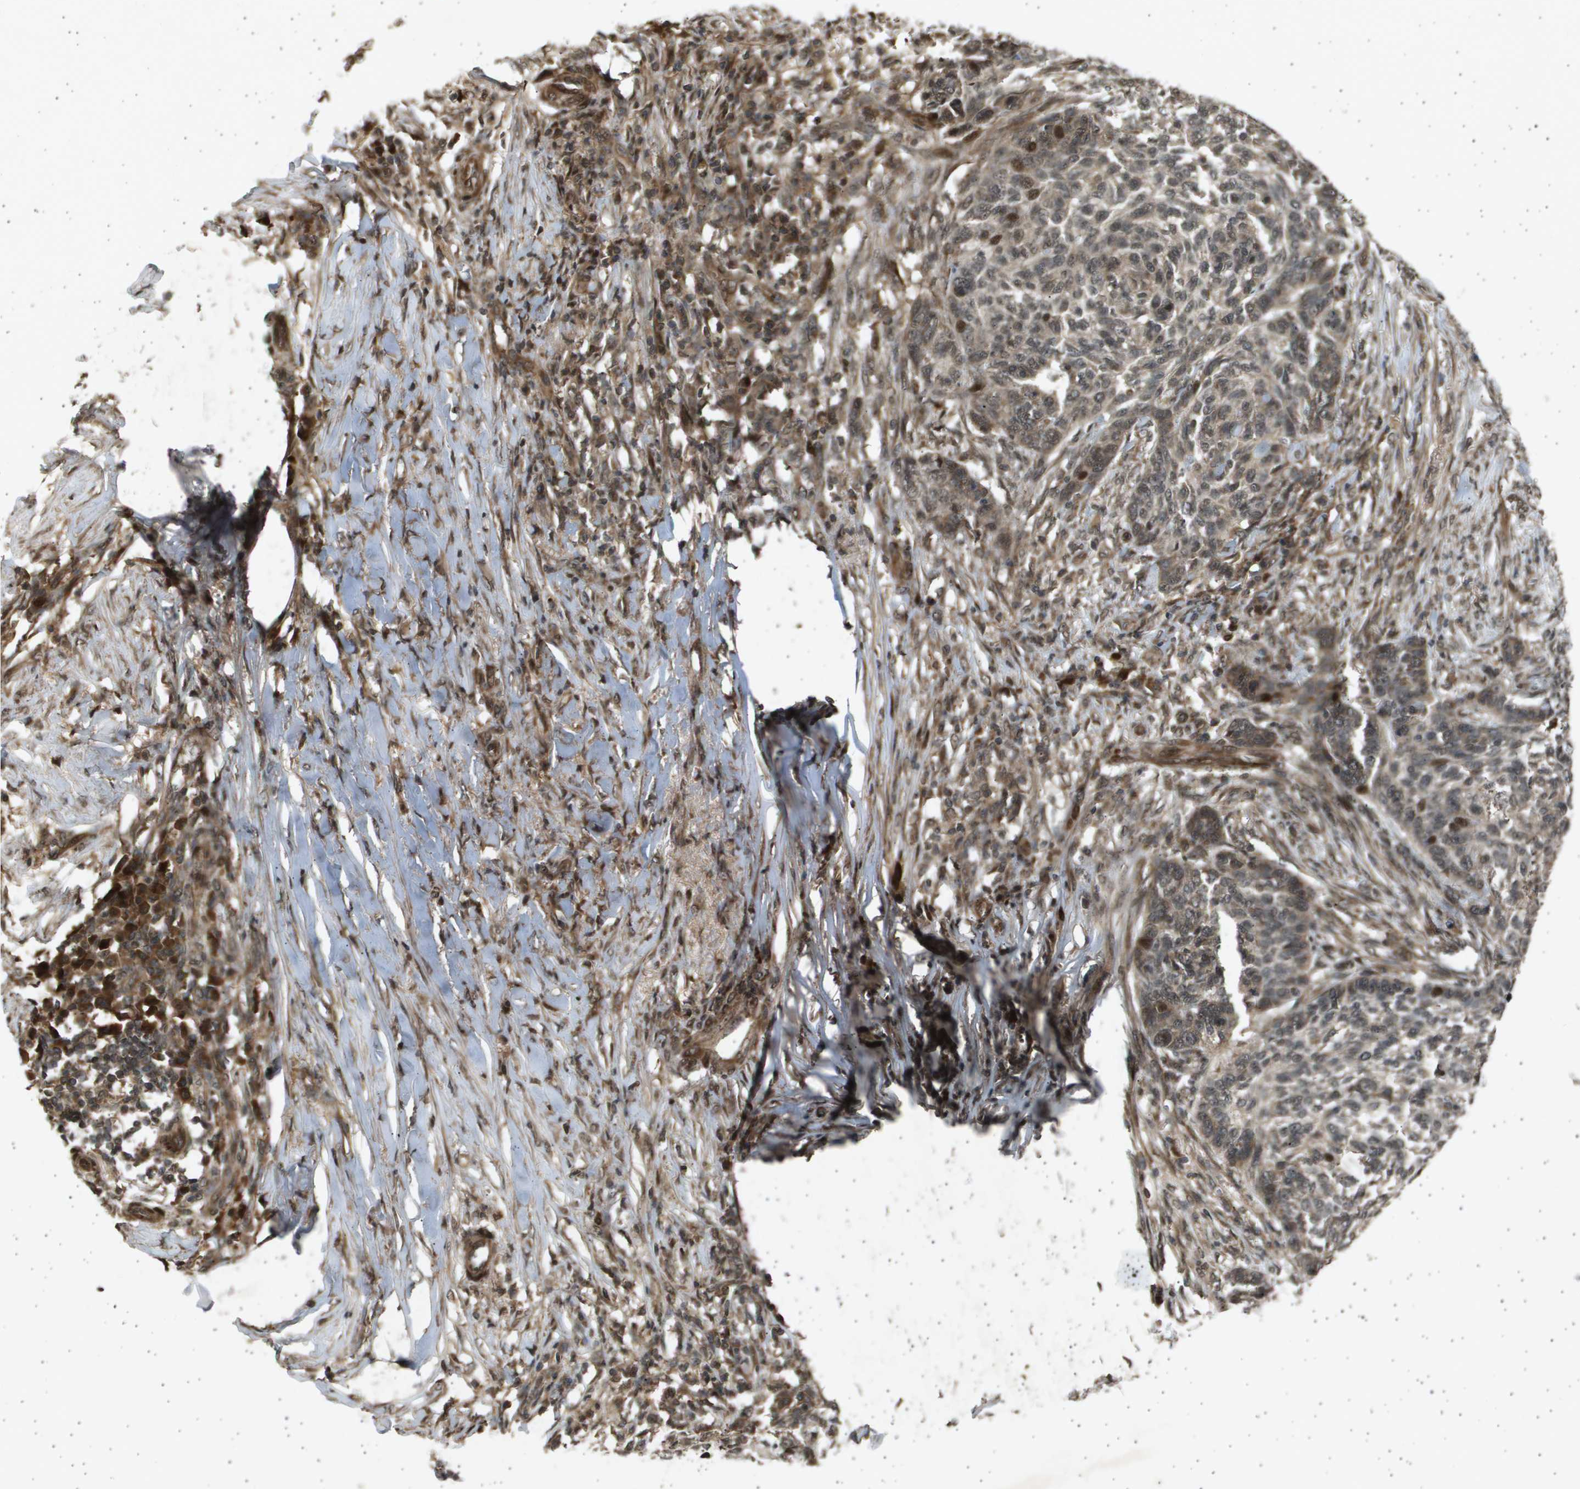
{"staining": {"intensity": "moderate", "quantity": ">75%", "location": "cytoplasmic/membranous,nuclear"}, "tissue": "skin cancer", "cell_type": "Tumor cells", "image_type": "cancer", "snomed": [{"axis": "morphology", "description": "Basal cell carcinoma"}, {"axis": "topography", "description": "Skin"}], "caption": "Immunohistochemical staining of human skin cancer shows medium levels of moderate cytoplasmic/membranous and nuclear protein expression in approximately >75% of tumor cells.", "gene": "TNRC6A", "patient": {"sex": "male", "age": 85}}